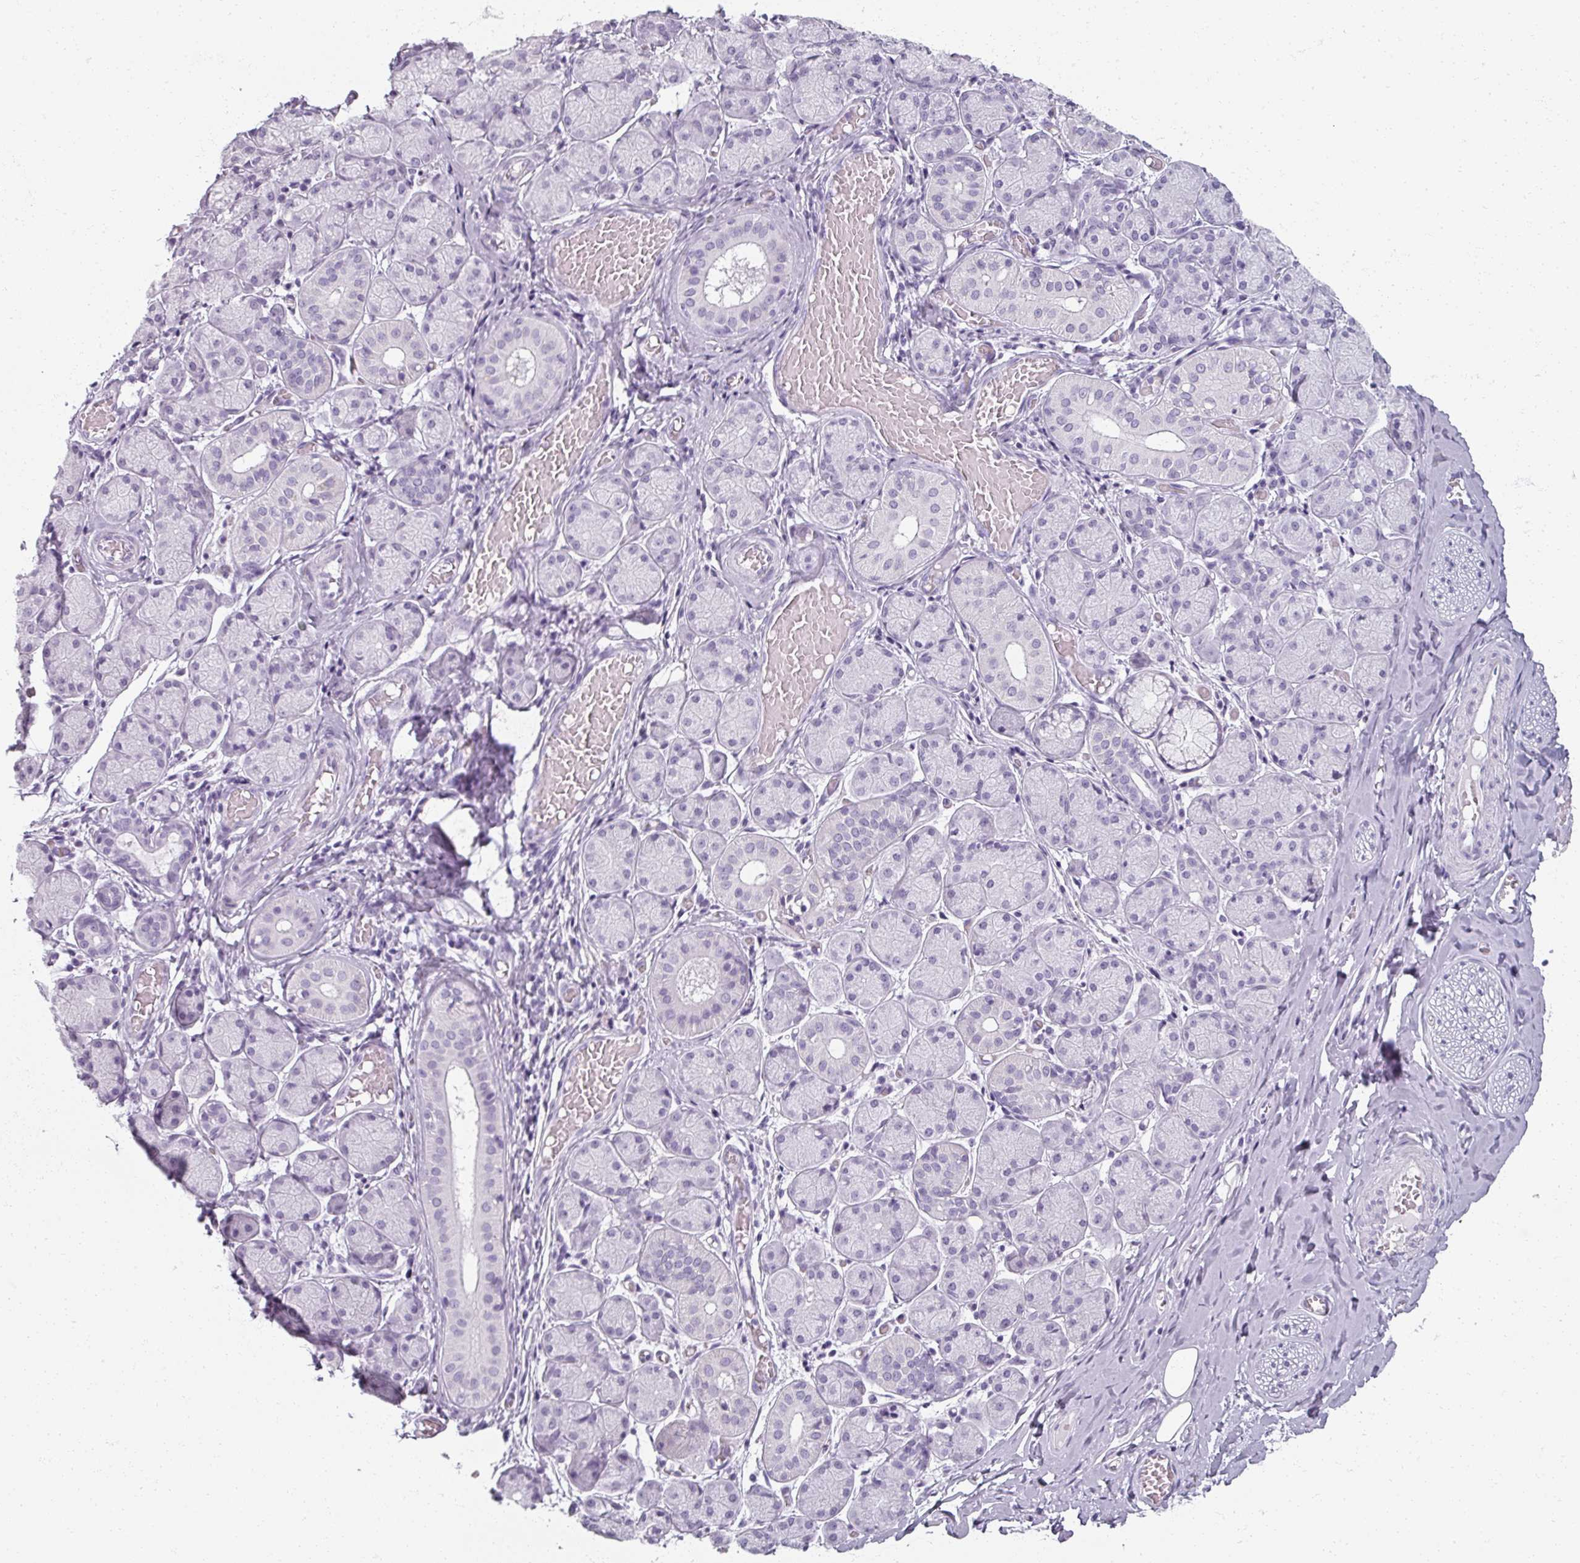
{"staining": {"intensity": "negative", "quantity": "none", "location": "none"}, "tissue": "adipose tissue", "cell_type": "Adipocytes", "image_type": "normal", "snomed": [{"axis": "morphology", "description": "Normal tissue, NOS"}, {"axis": "topography", "description": "Salivary gland"}, {"axis": "topography", "description": "Peripheral nerve tissue"}], "caption": "This is a histopathology image of immunohistochemistry staining of unremarkable adipose tissue, which shows no expression in adipocytes. (Stains: DAB (3,3'-diaminobenzidine) immunohistochemistry with hematoxylin counter stain, Microscopy: brightfield microscopy at high magnification).", "gene": "REG3A", "patient": {"sex": "female", "age": 24}}